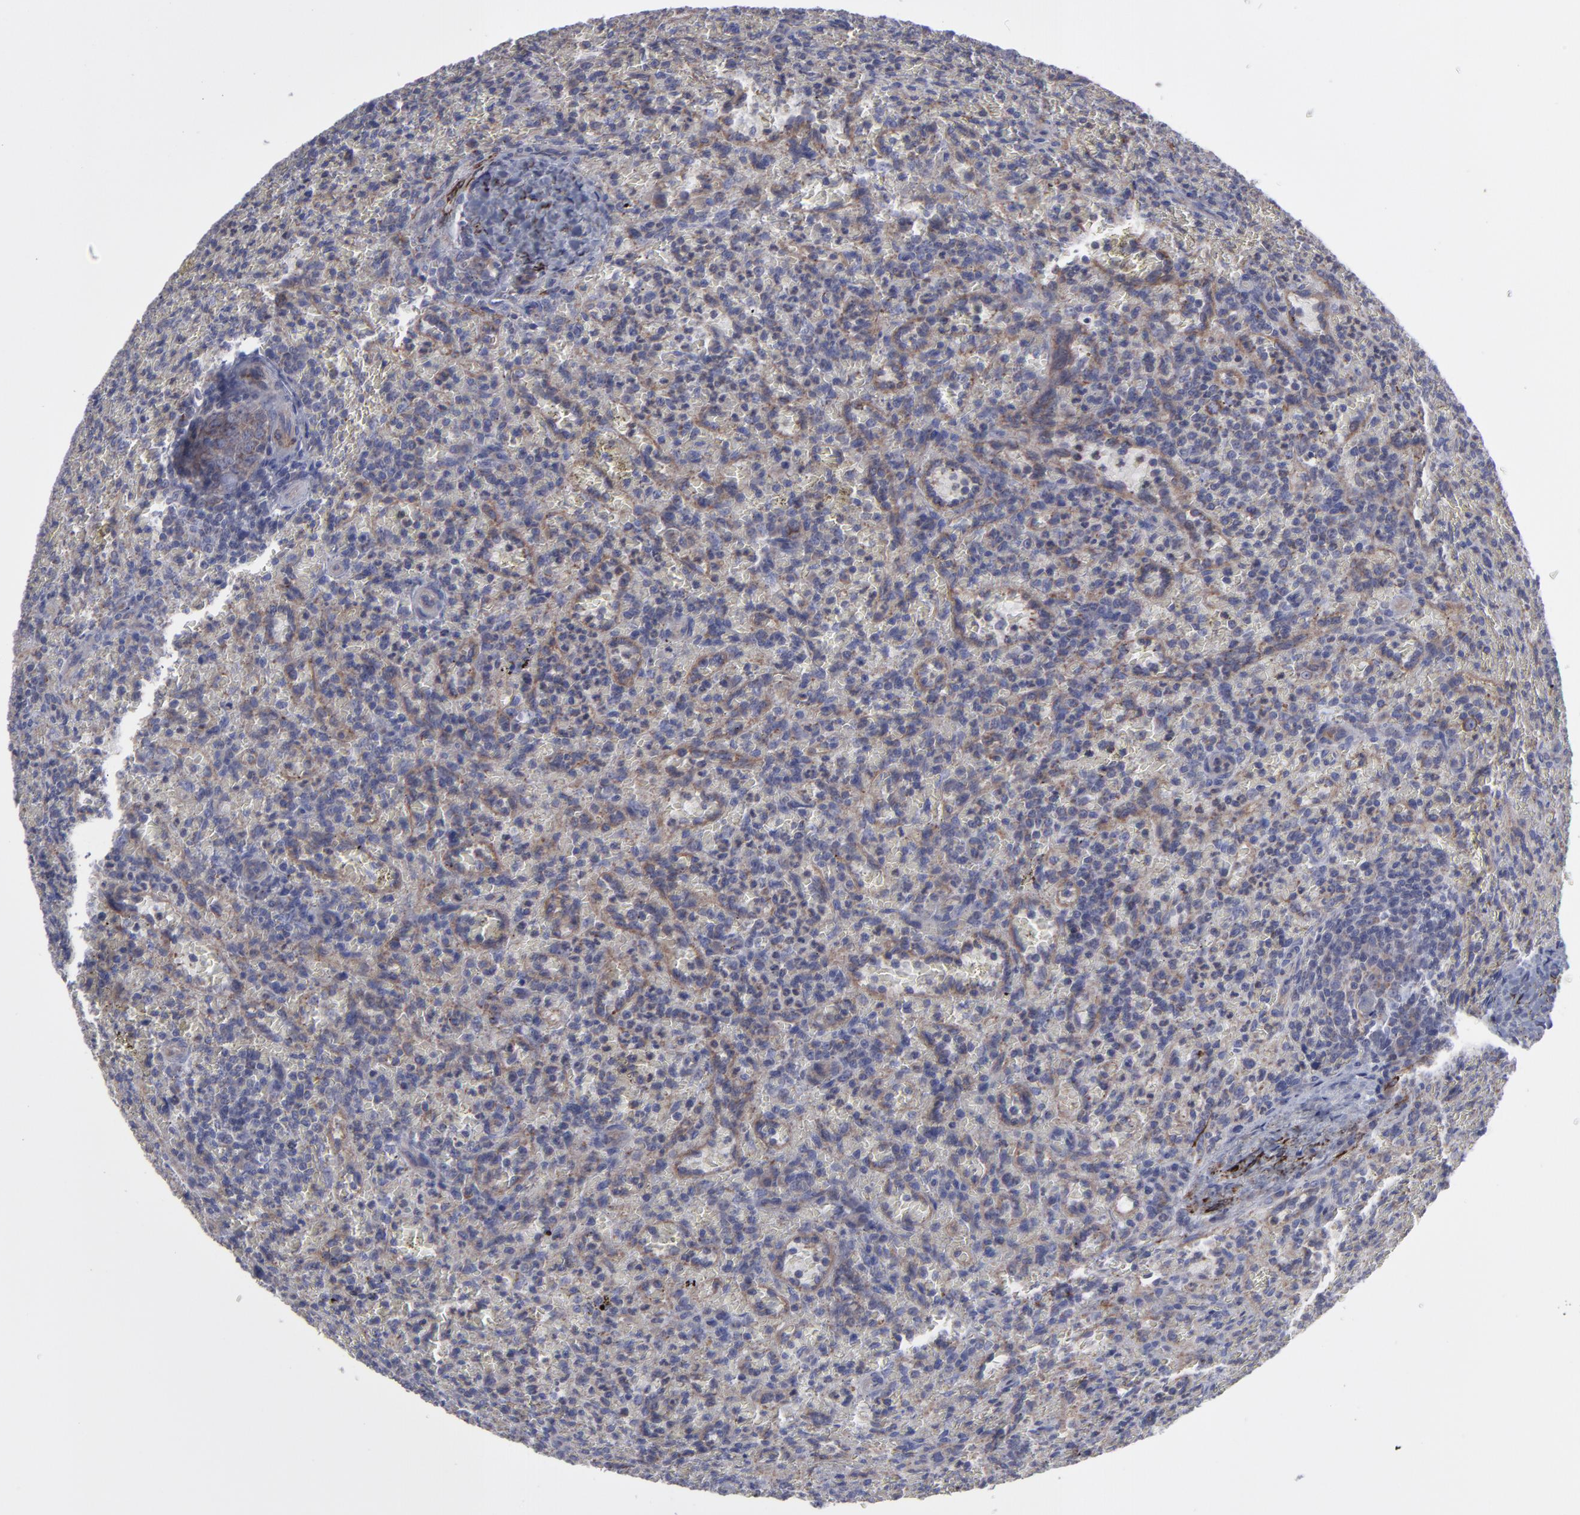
{"staining": {"intensity": "weak", "quantity": "25%-75%", "location": "cytoplasmic/membranous"}, "tissue": "lymphoma", "cell_type": "Tumor cells", "image_type": "cancer", "snomed": [{"axis": "morphology", "description": "Malignant lymphoma, non-Hodgkin's type, Low grade"}, {"axis": "topography", "description": "Spleen"}], "caption": "Human malignant lymphoma, non-Hodgkin's type (low-grade) stained for a protein (brown) shows weak cytoplasmic/membranous positive expression in about 25%-75% of tumor cells.", "gene": "SLMAP", "patient": {"sex": "female", "age": 64}}